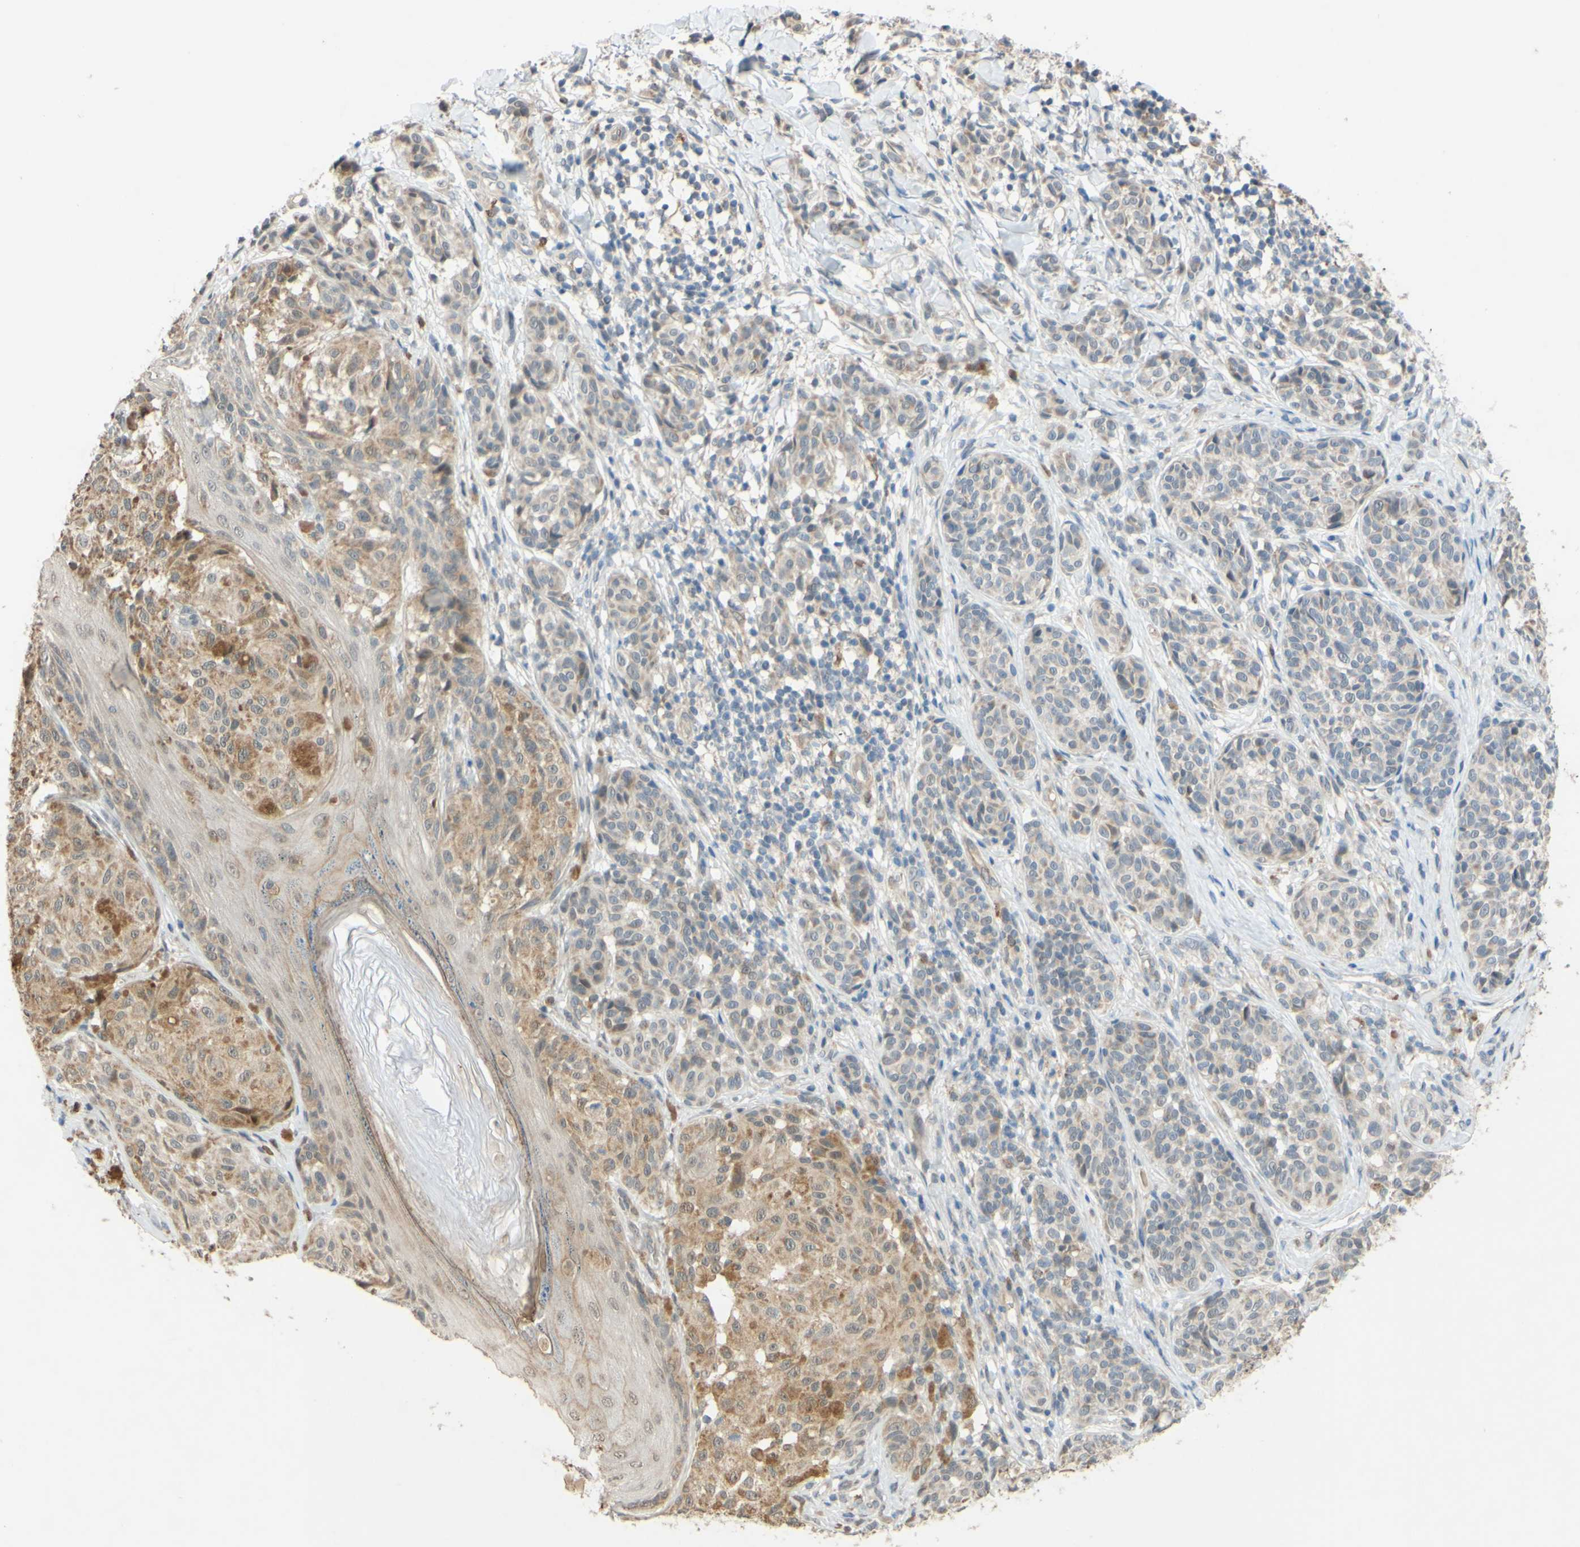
{"staining": {"intensity": "weak", "quantity": ">75%", "location": "cytoplasmic/membranous"}, "tissue": "melanoma", "cell_type": "Tumor cells", "image_type": "cancer", "snomed": [{"axis": "morphology", "description": "Malignant melanoma, NOS"}, {"axis": "topography", "description": "Skin"}], "caption": "About >75% of tumor cells in human melanoma show weak cytoplasmic/membranous protein staining as visualized by brown immunohistochemical staining.", "gene": "GATA1", "patient": {"sex": "female", "age": 46}}